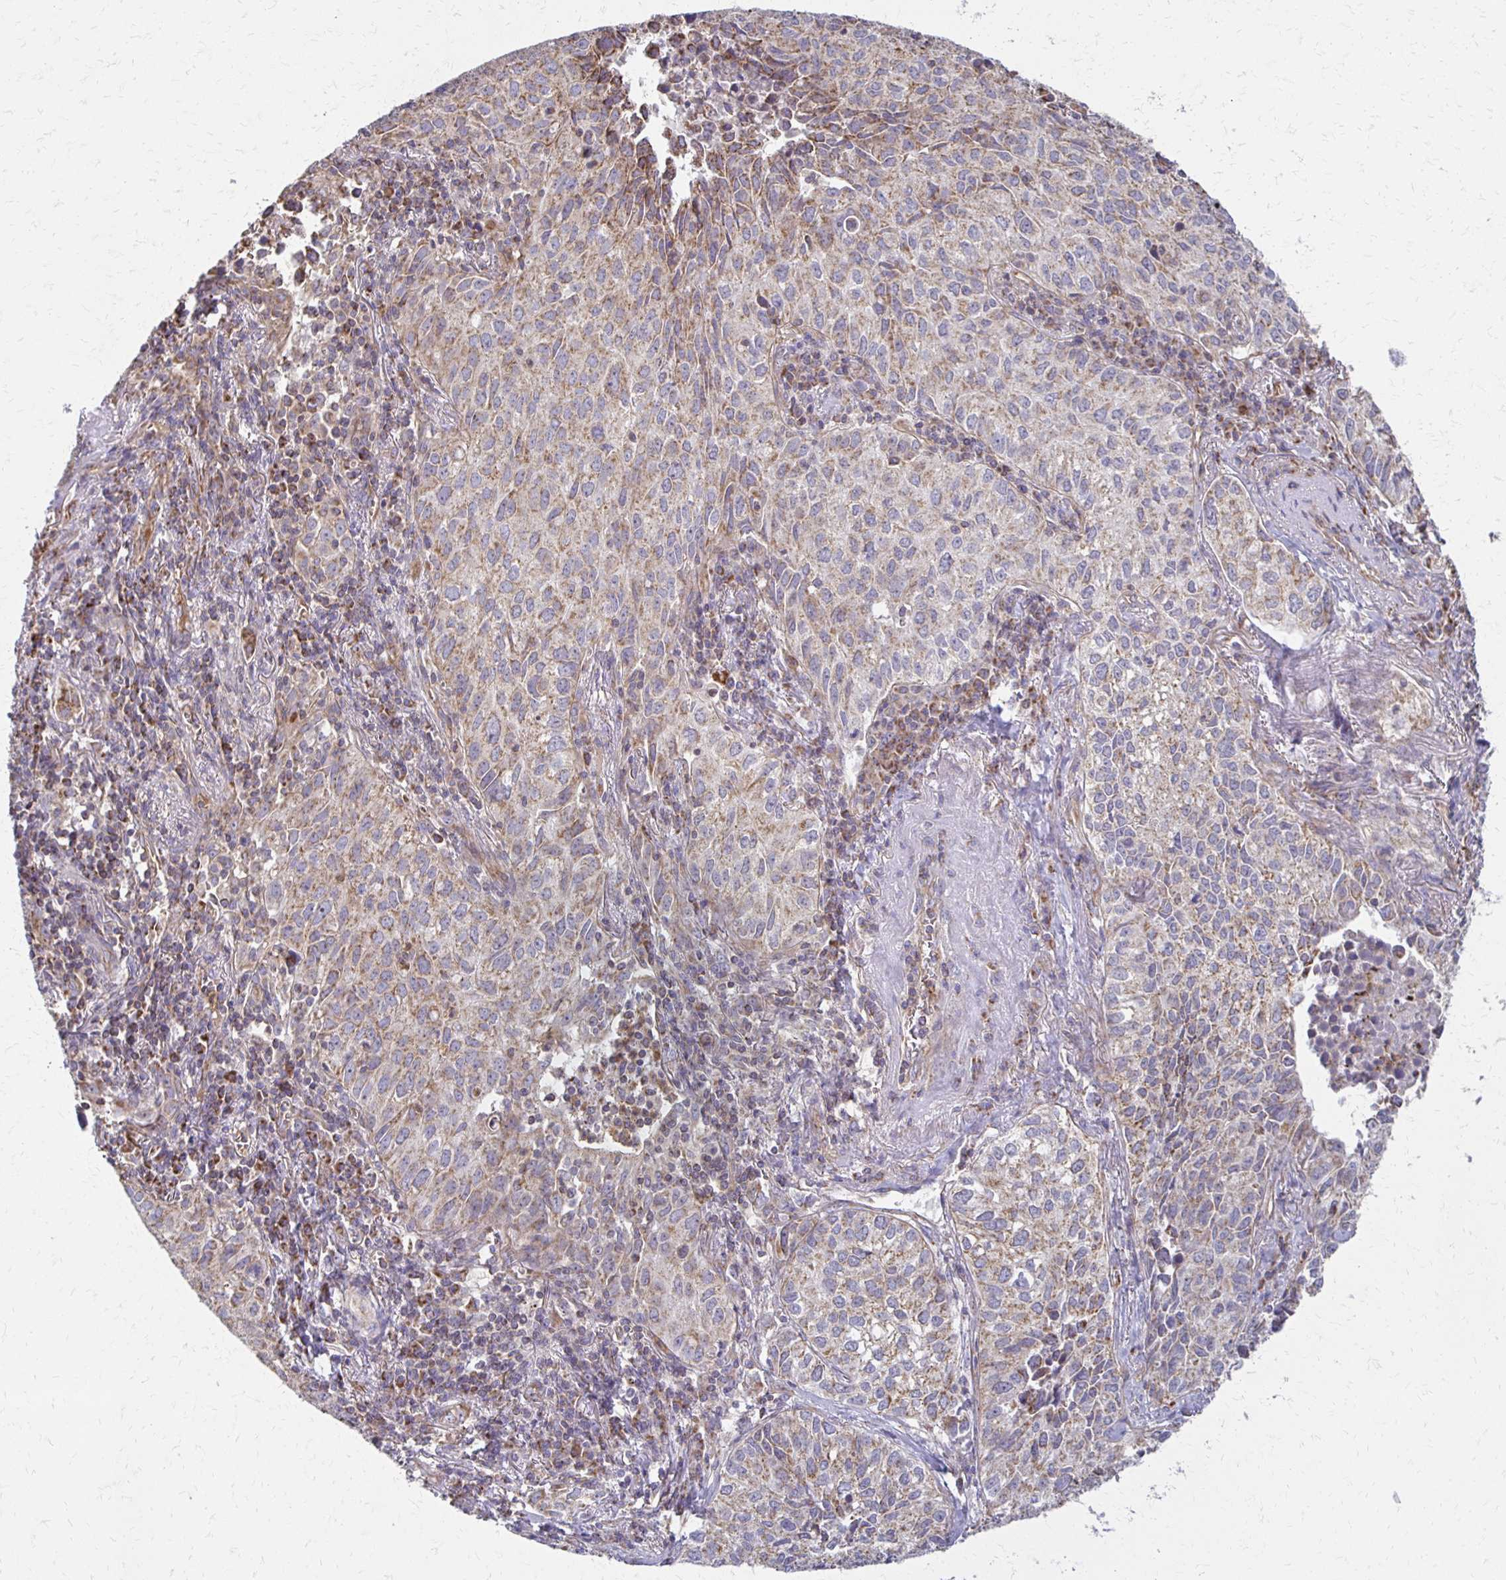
{"staining": {"intensity": "weak", "quantity": "25%-75%", "location": "cytoplasmic/membranous"}, "tissue": "lung cancer", "cell_type": "Tumor cells", "image_type": "cancer", "snomed": [{"axis": "morphology", "description": "Adenocarcinoma, NOS"}, {"axis": "topography", "description": "Lung"}], "caption": "Protein staining of lung adenocarcinoma tissue exhibits weak cytoplasmic/membranous expression in approximately 25%-75% of tumor cells.", "gene": "EIF4EBP2", "patient": {"sex": "female", "age": 50}}